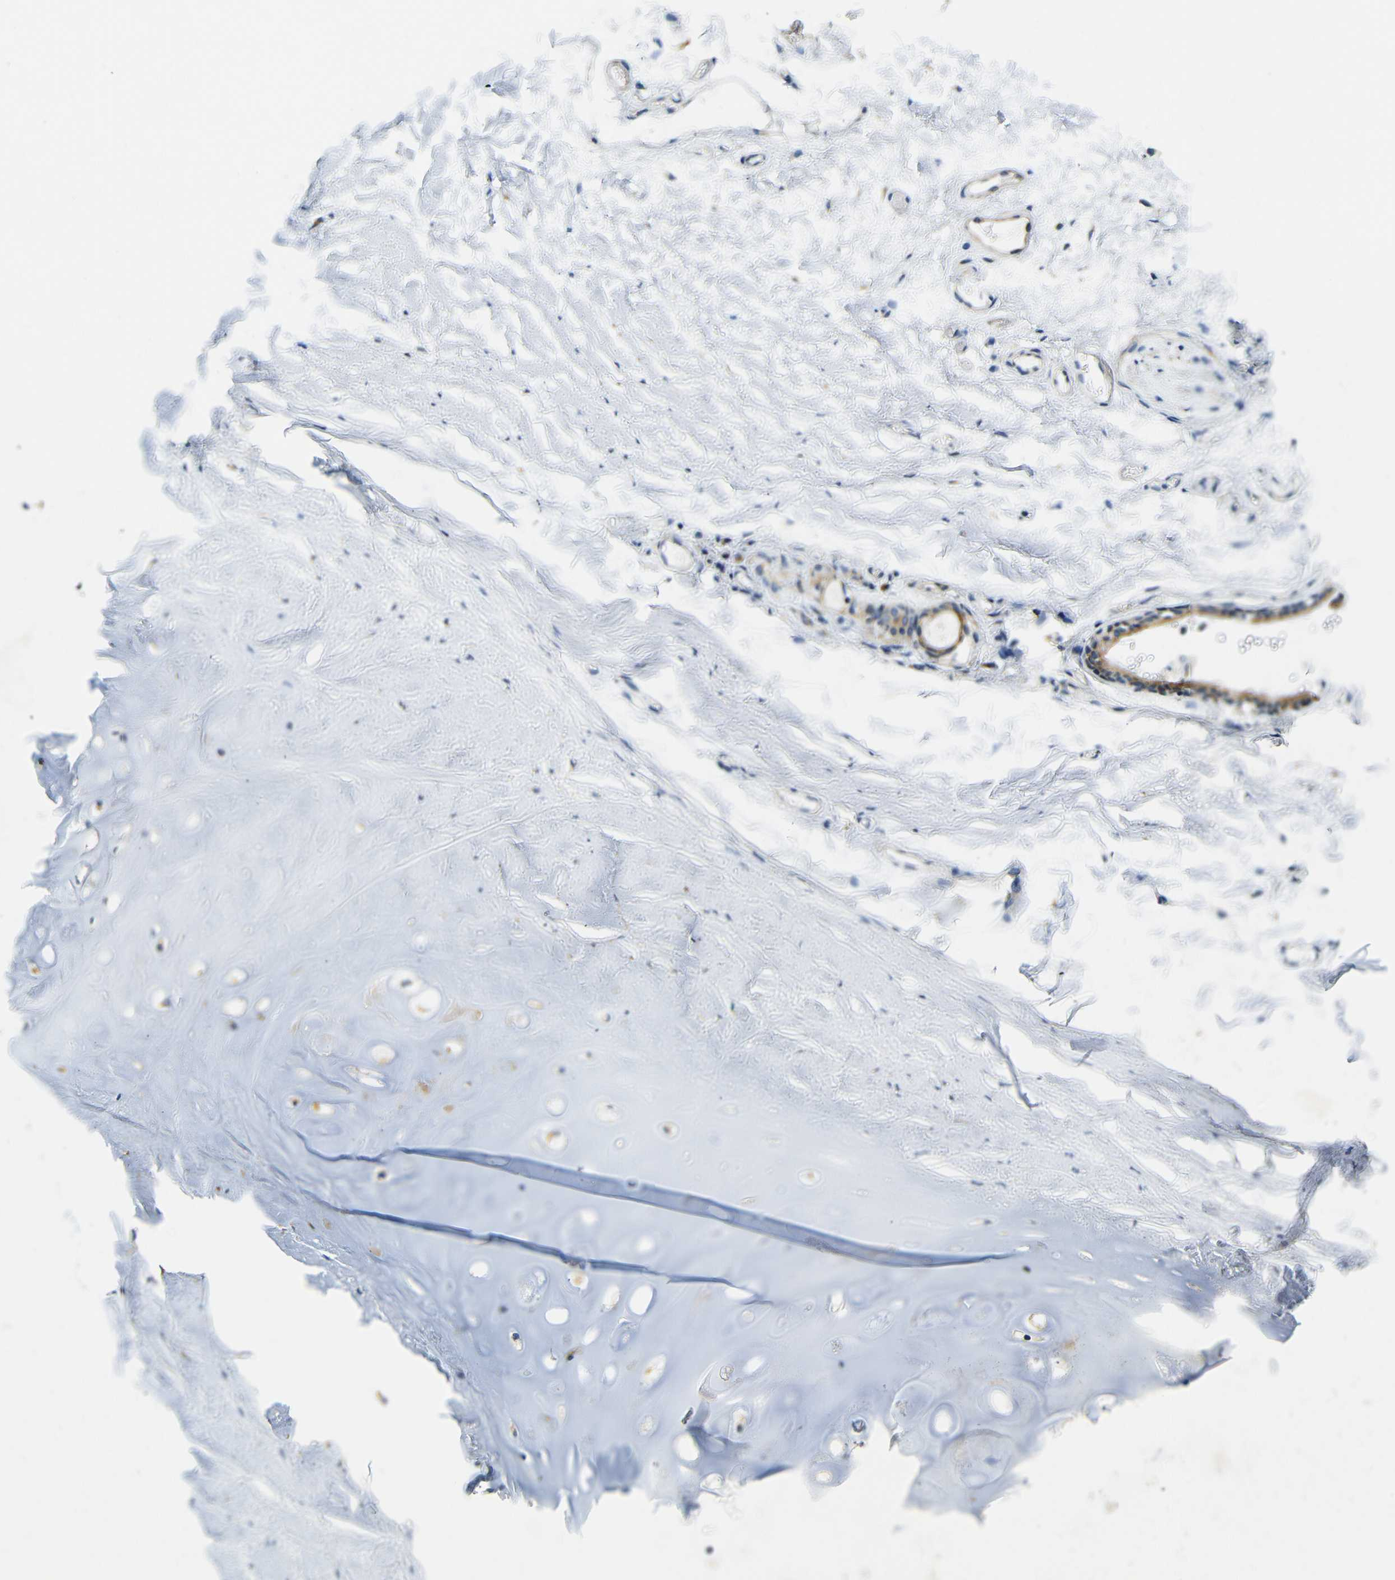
{"staining": {"intensity": "moderate", "quantity": ">75%", "location": "cytoplasmic/membranous"}, "tissue": "adipose tissue", "cell_type": "Adipocytes", "image_type": "normal", "snomed": [{"axis": "morphology", "description": "Normal tissue, NOS"}, {"axis": "topography", "description": "Bronchus"}], "caption": "Protein expression analysis of normal adipose tissue reveals moderate cytoplasmic/membranous staining in approximately >75% of adipocytes.", "gene": "VAPB", "patient": {"sex": "female", "age": 73}}